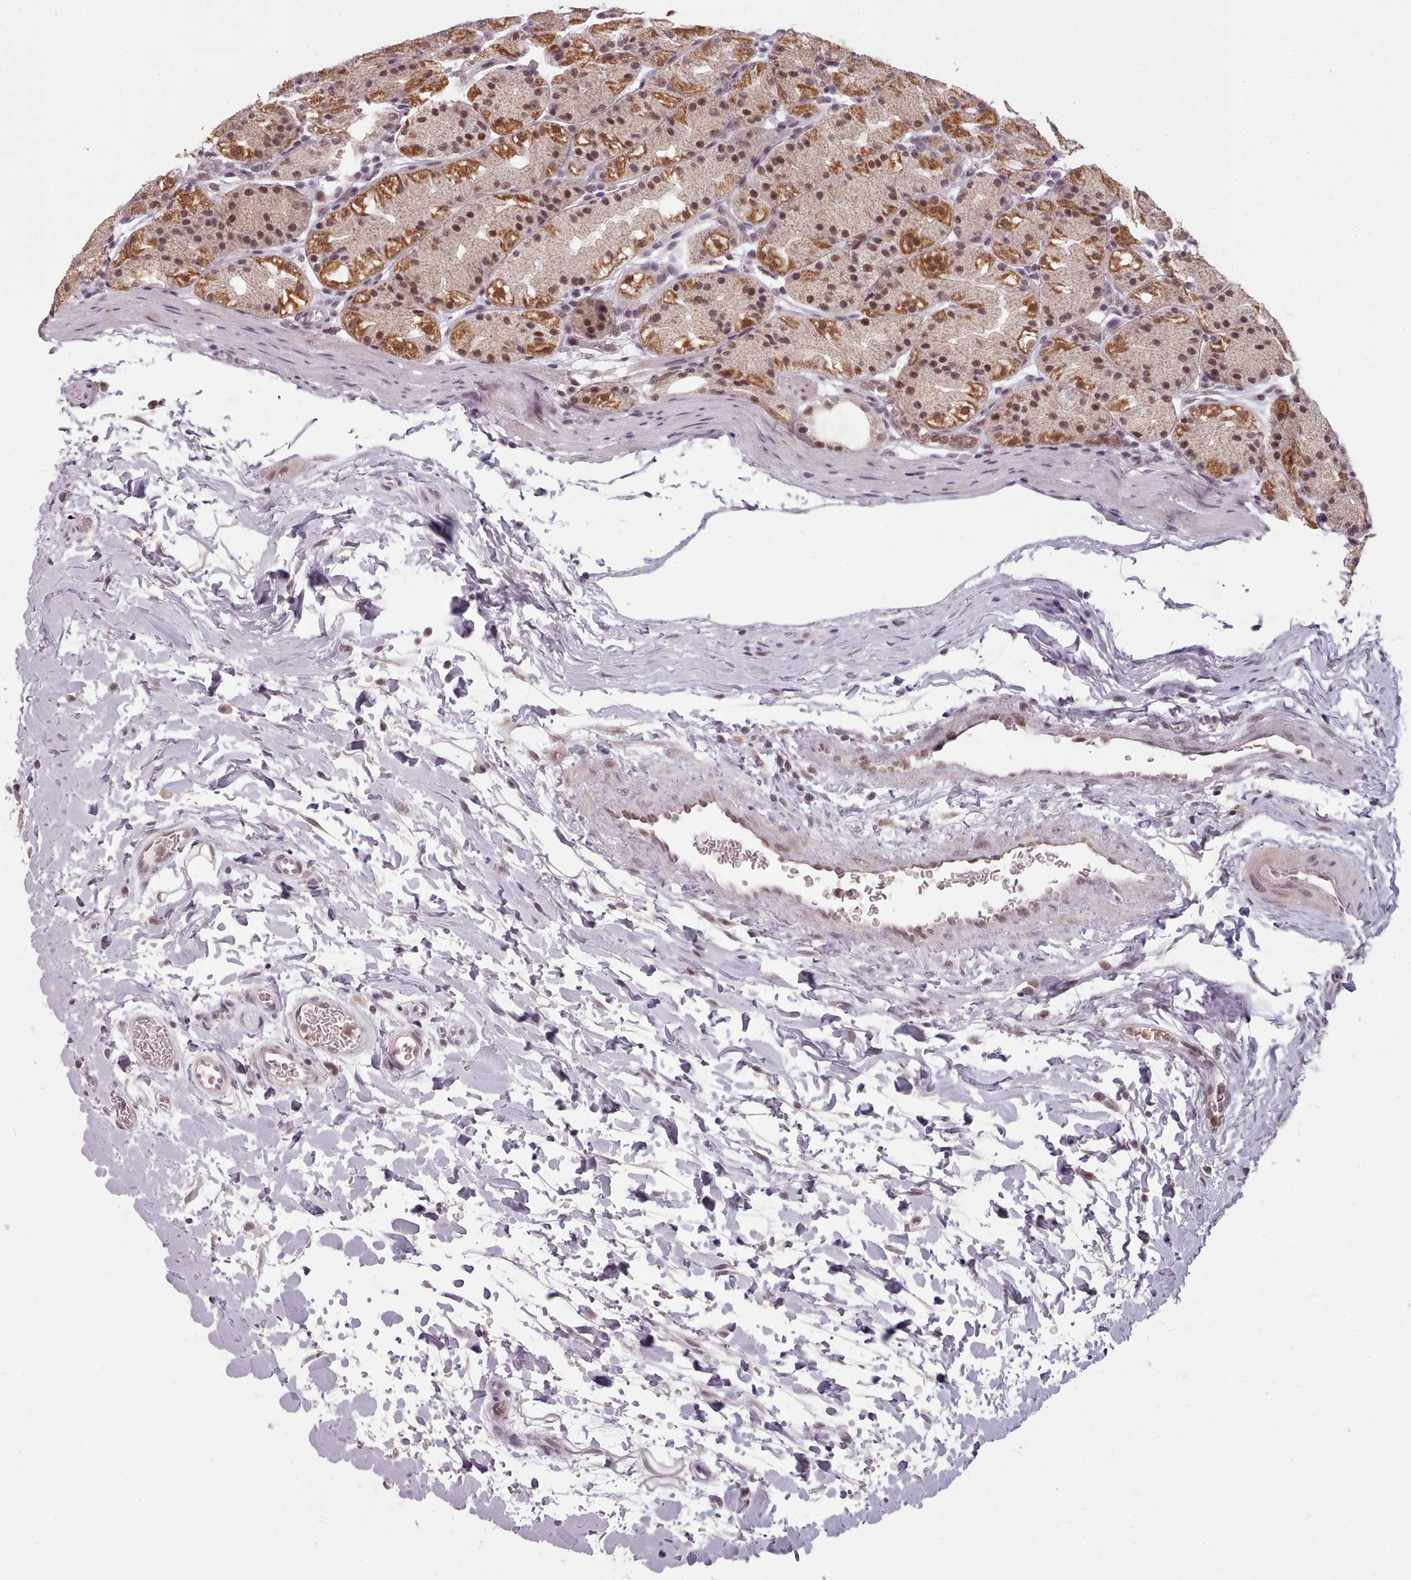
{"staining": {"intensity": "strong", "quantity": "25%-75%", "location": "cytoplasmic/membranous,nuclear"}, "tissue": "stomach", "cell_type": "Glandular cells", "image_type": "normal", "snomed": [{"axis": "morphology", "description": "Normal tissue, NOS"}, {"axis": "topography", "description": "Stomach, upper"}], "caption": "Brown immunohistochemical staining in benign human stomach exhibits strong cytoplasmic/membranous,nuclear expression in about 25%-75% of glandular cells. The staining is performed using DAB brown chromogen to label protein expression. The nuclei are counter-stained blue using hematoxylin.", "gene": "SRSF9", "patient": {"sex": "male", "age": 48}}